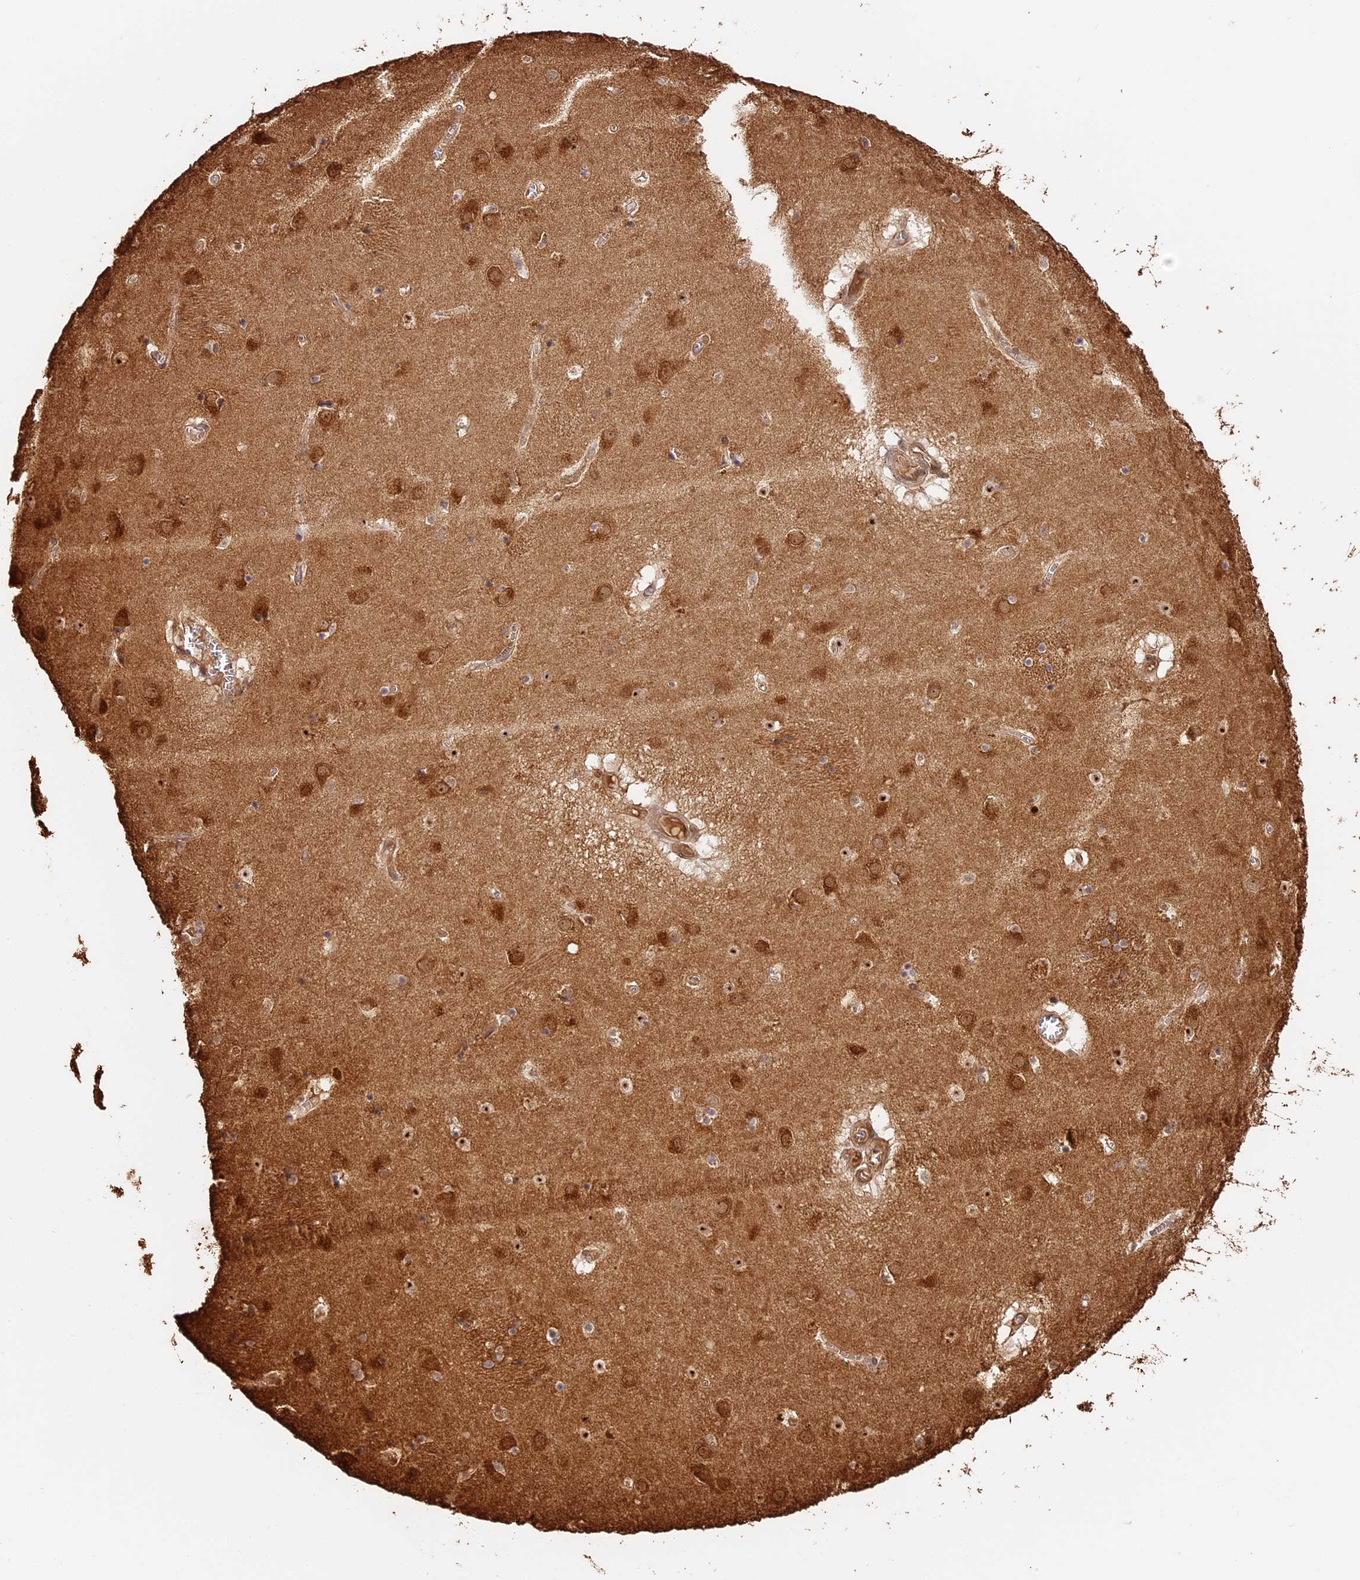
{"staining": {"intensity": "moderate", "quantity": ">75%", "location": "cytoplasmic/membranous,nuclear"}, "tissue": "caudate", "cell_type": "Glial cells", "image_type": "normal", "snomed": [{"axis": "morphology", "description": "Normal tissue, NOS"}, {"axis": "topography", "description": "Lateral ventricle wall"}], "caption": "Caudate stained with a brown dye displays moderate cytoplasmic/membranous,nuclear positive positivity in approximately >75% of glial cells.", "gene": "PPP1R37", "patient": {"sex": "male", "age": 70}}